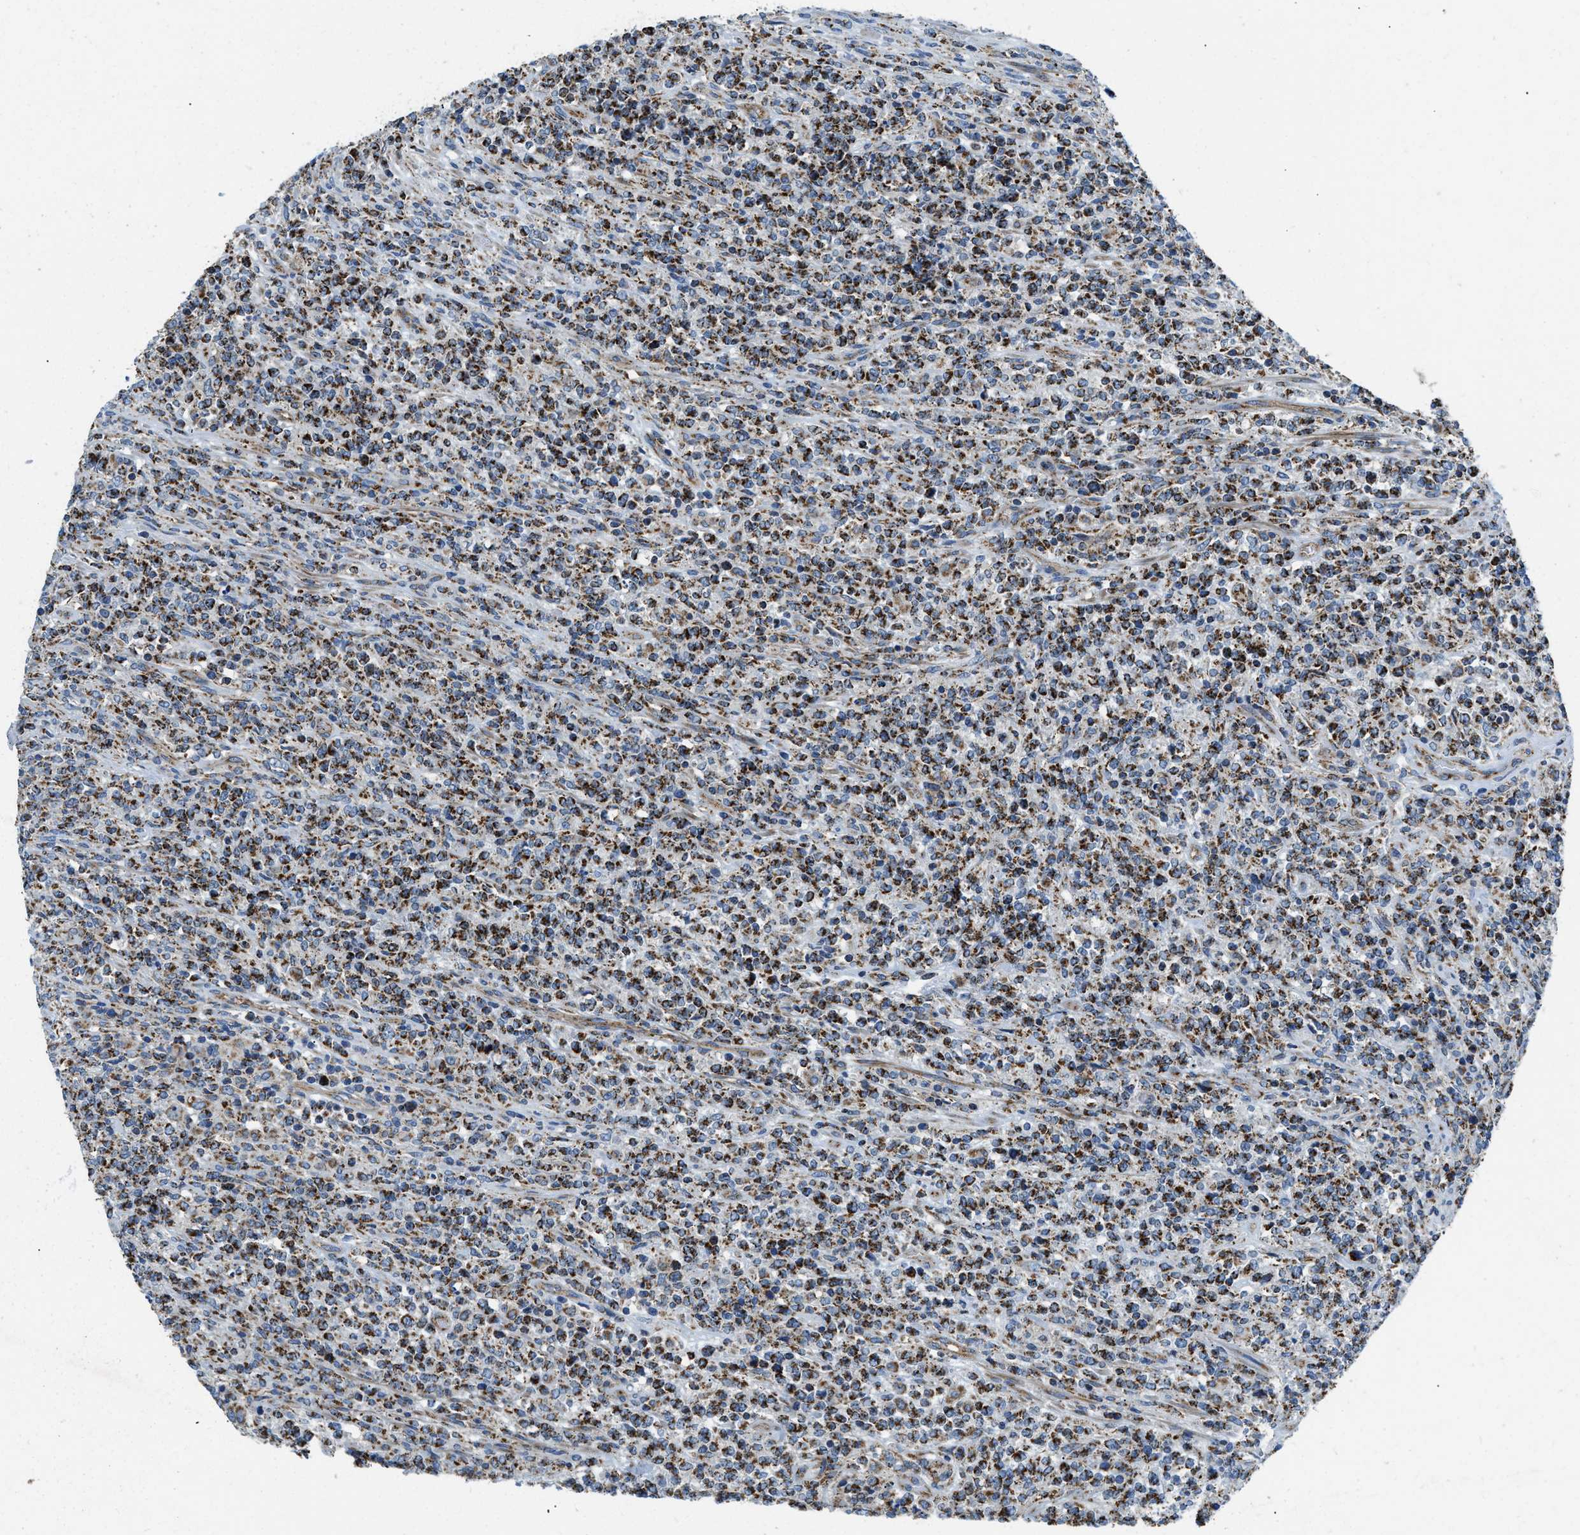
{"staining": {"intensity": "strong", "quantity": ">75%", "location": "cytoplasmic/membranous"}, "tissue": "lymphoma", "cell_type": "Tumor cells", "image_type": "cancer", "snomed": [{"axis": "morphology", "description": "Malignant lymphoma, non-Hodgkin's type, High grade"}, {"axis": "topography", "description": "Soft tissue"}], "caption": "Human lymphoma stained for a protein (brown) exhibits strong cytoplasmic/membranous positive positivity in approximately >75% of tumor cells.", "gene": "STK33", "patient": {"sex": "male", "age": 18}}